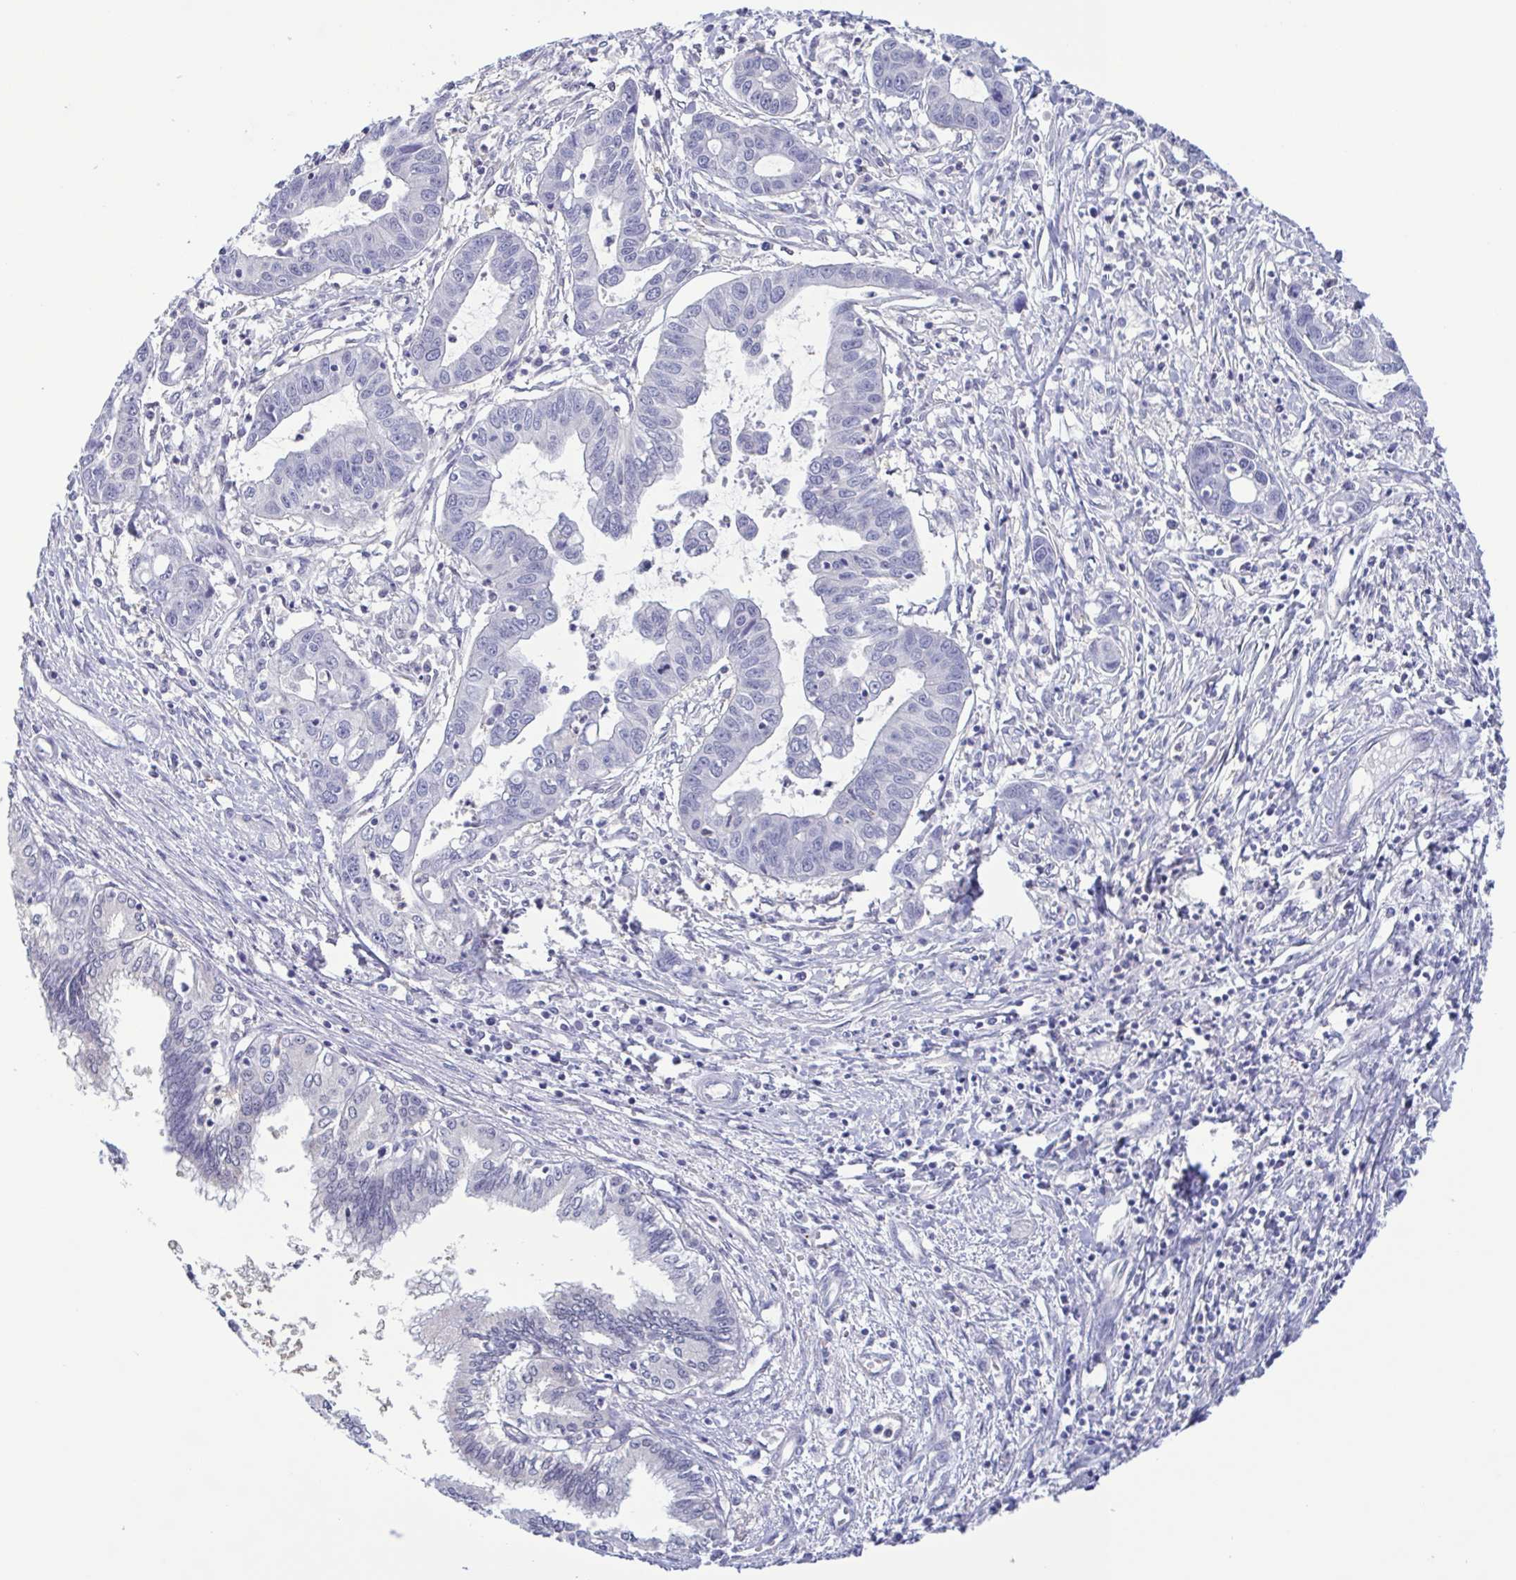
{"staining": {"intensity": "negative", "quantity": "none", "location": "none"}, "tissue": "liver cancer", "cell_type": "Tumor cells", "image_type": "cancer", "snomed": [{"axis": "morphology", "description": "Cholangiocarcinoma"}, {"axis": "topography", "description": "Liver"}], "caption": "Tumor cells are negative for brown protein staining in liver cancer.", "gene": "LDHC", "patient": {"sex": "male", "age": 58}}